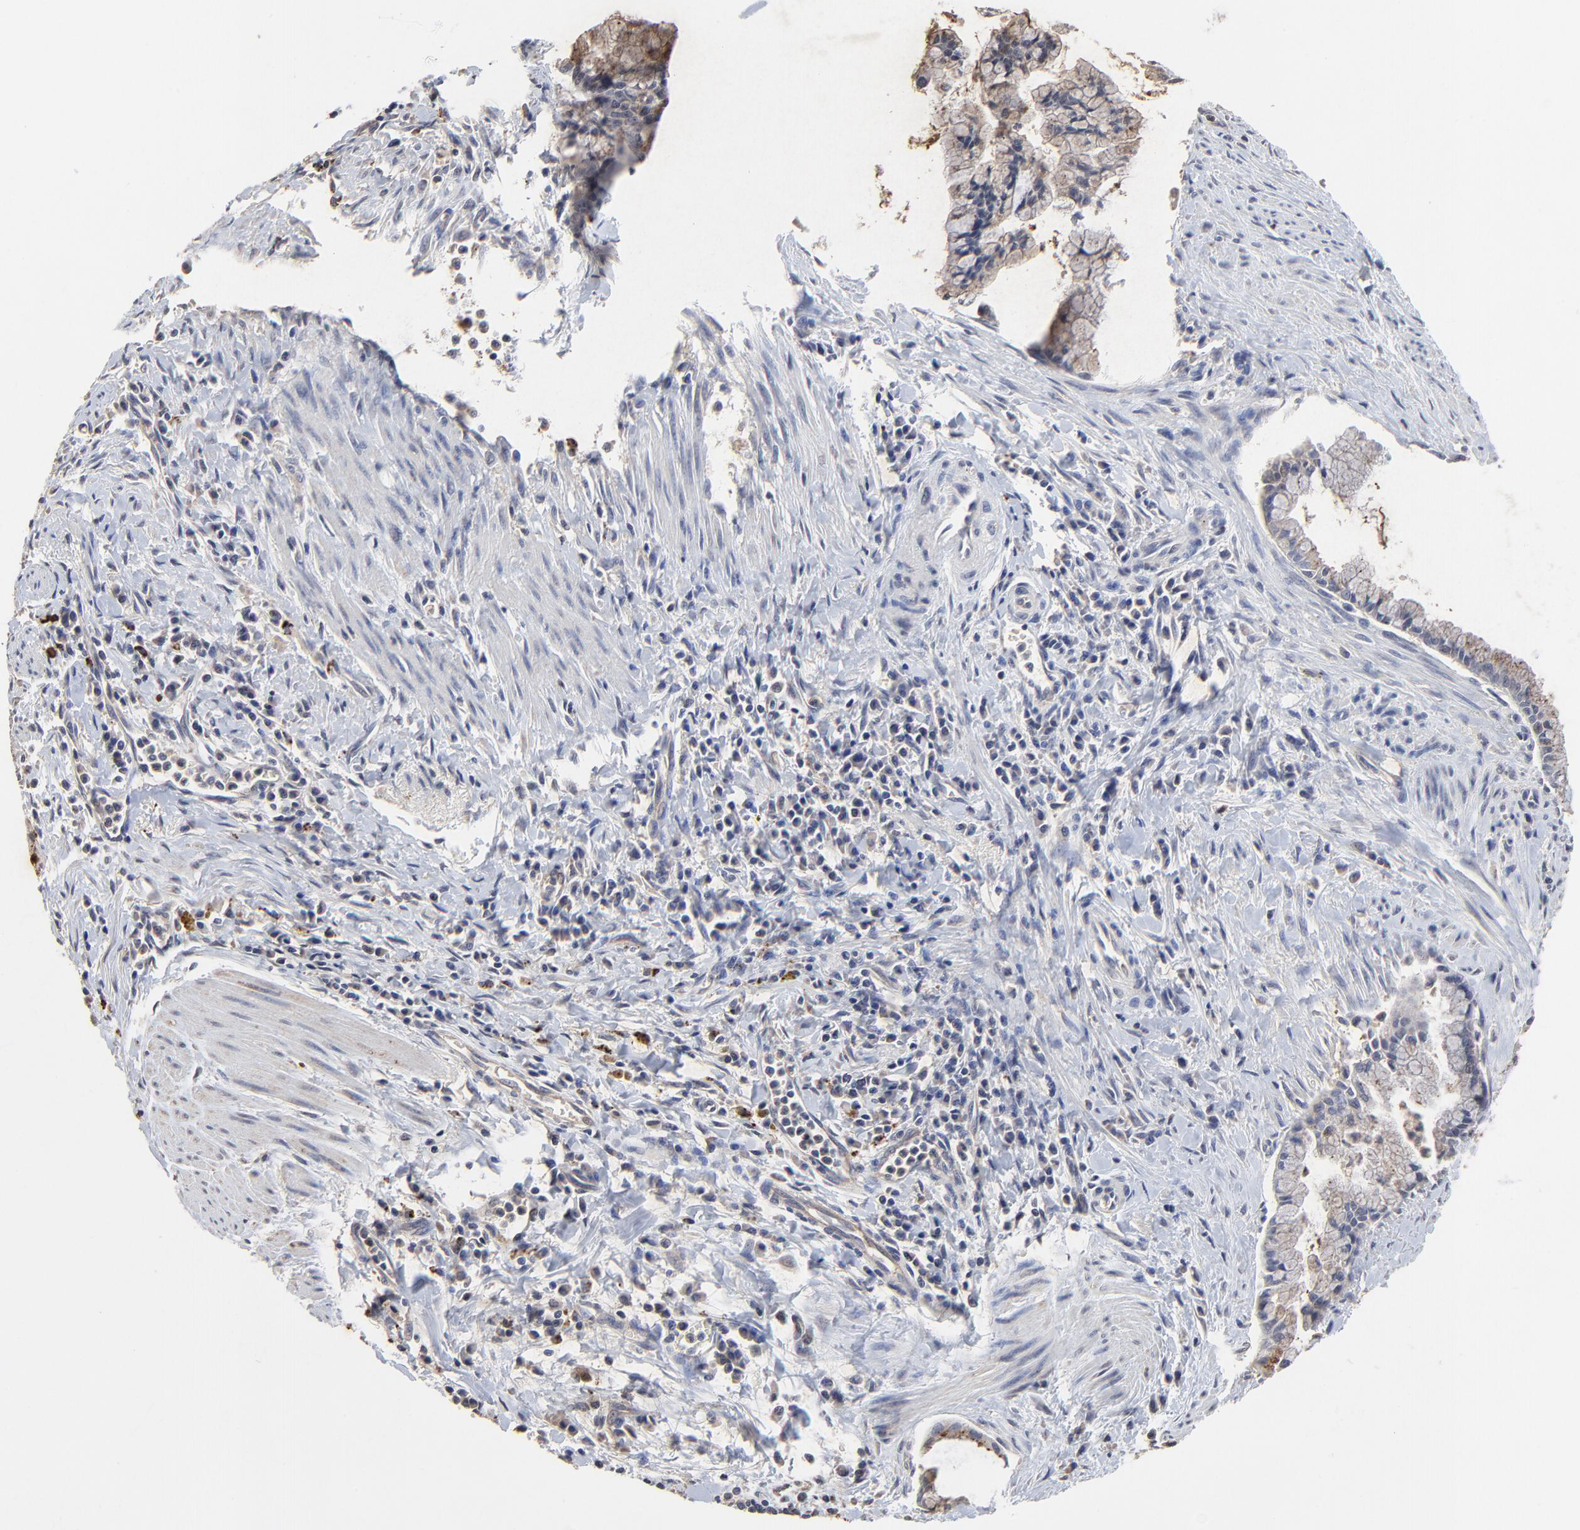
{"staining": {"intensity": "weak", "quantity": "25%-75%", "location": "cytoplasmic/membranous"}, "tissue": "pancreatic cancer", "cell_type": "Tumor cells", "image_type": "cancer", "snomed": [{"axis": "morphology", "description": "Adenocarcinoma, NOS"}, {"axis": "topography", "description": "Pancreas"}], "caption": "A brown stain shows weak cytoplasmic/membranous positivity of a protein in human pancreatic cancer tumor cells. The staining was performed using DAB to visualize the protein expression in brown, while the nuclei were stained in blue with hematoxylin (Magnification: 20x).", "gene": "LGALS3", "patient": {"sex": "male", "age": 59}}